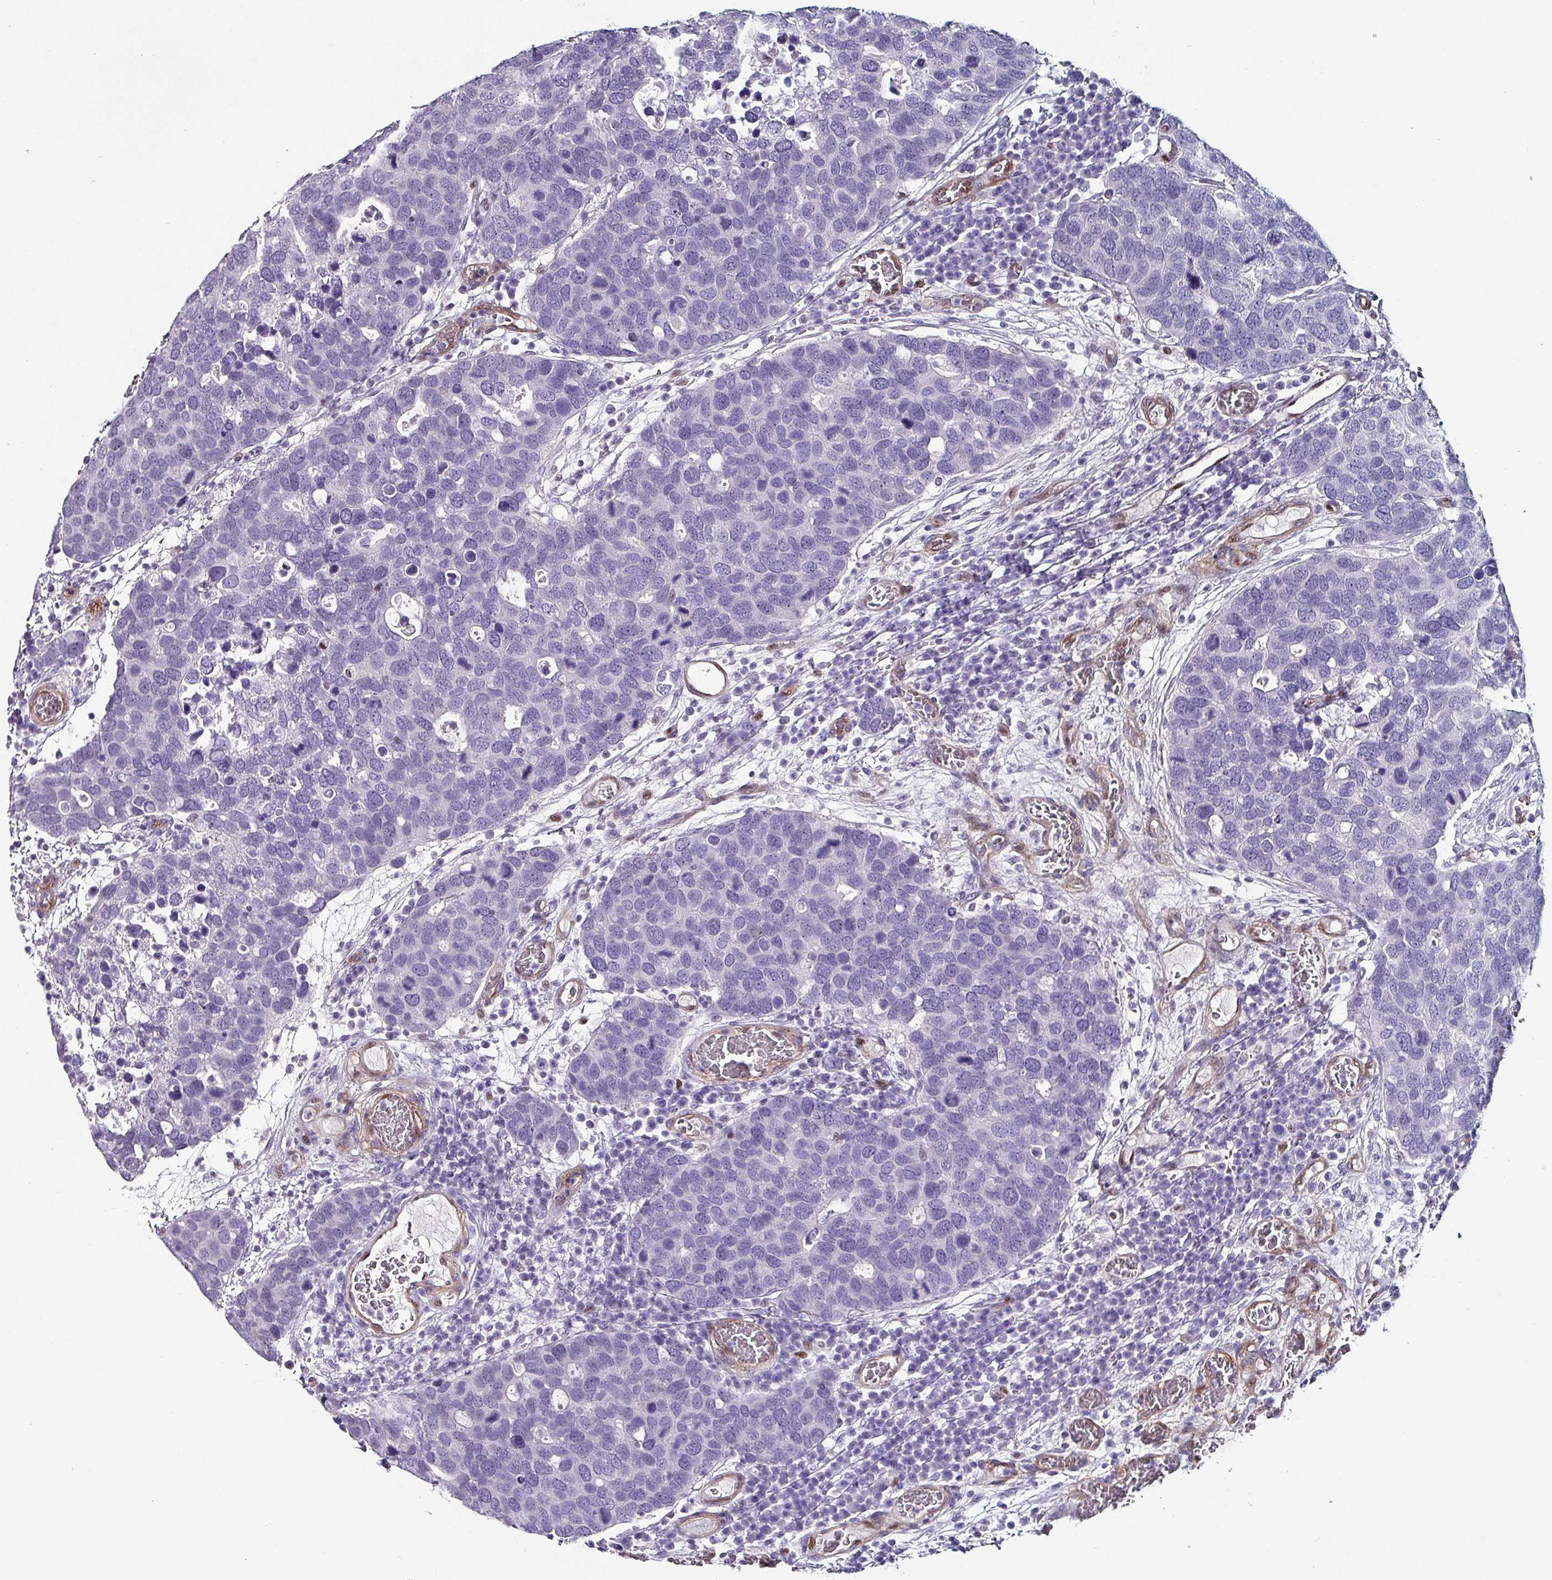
{"staining": {"intensity": "negative", "quantity": "none", "location": "none"}, "tissue": "breast cancer", "cell_type": "Tumor cells", "image_type": "cancer", "snomed": [{"axis": "morphology", "description": "Duct carcinoma"}, {"axis": "topography", "description": "Breast"}], "caption": "Human breast cancer stained for a protein using IHC displays no staining in tumor cells.", "gene": "ZNF816-ZNF321P", "patient": {"sex": "female", "age": 83}}